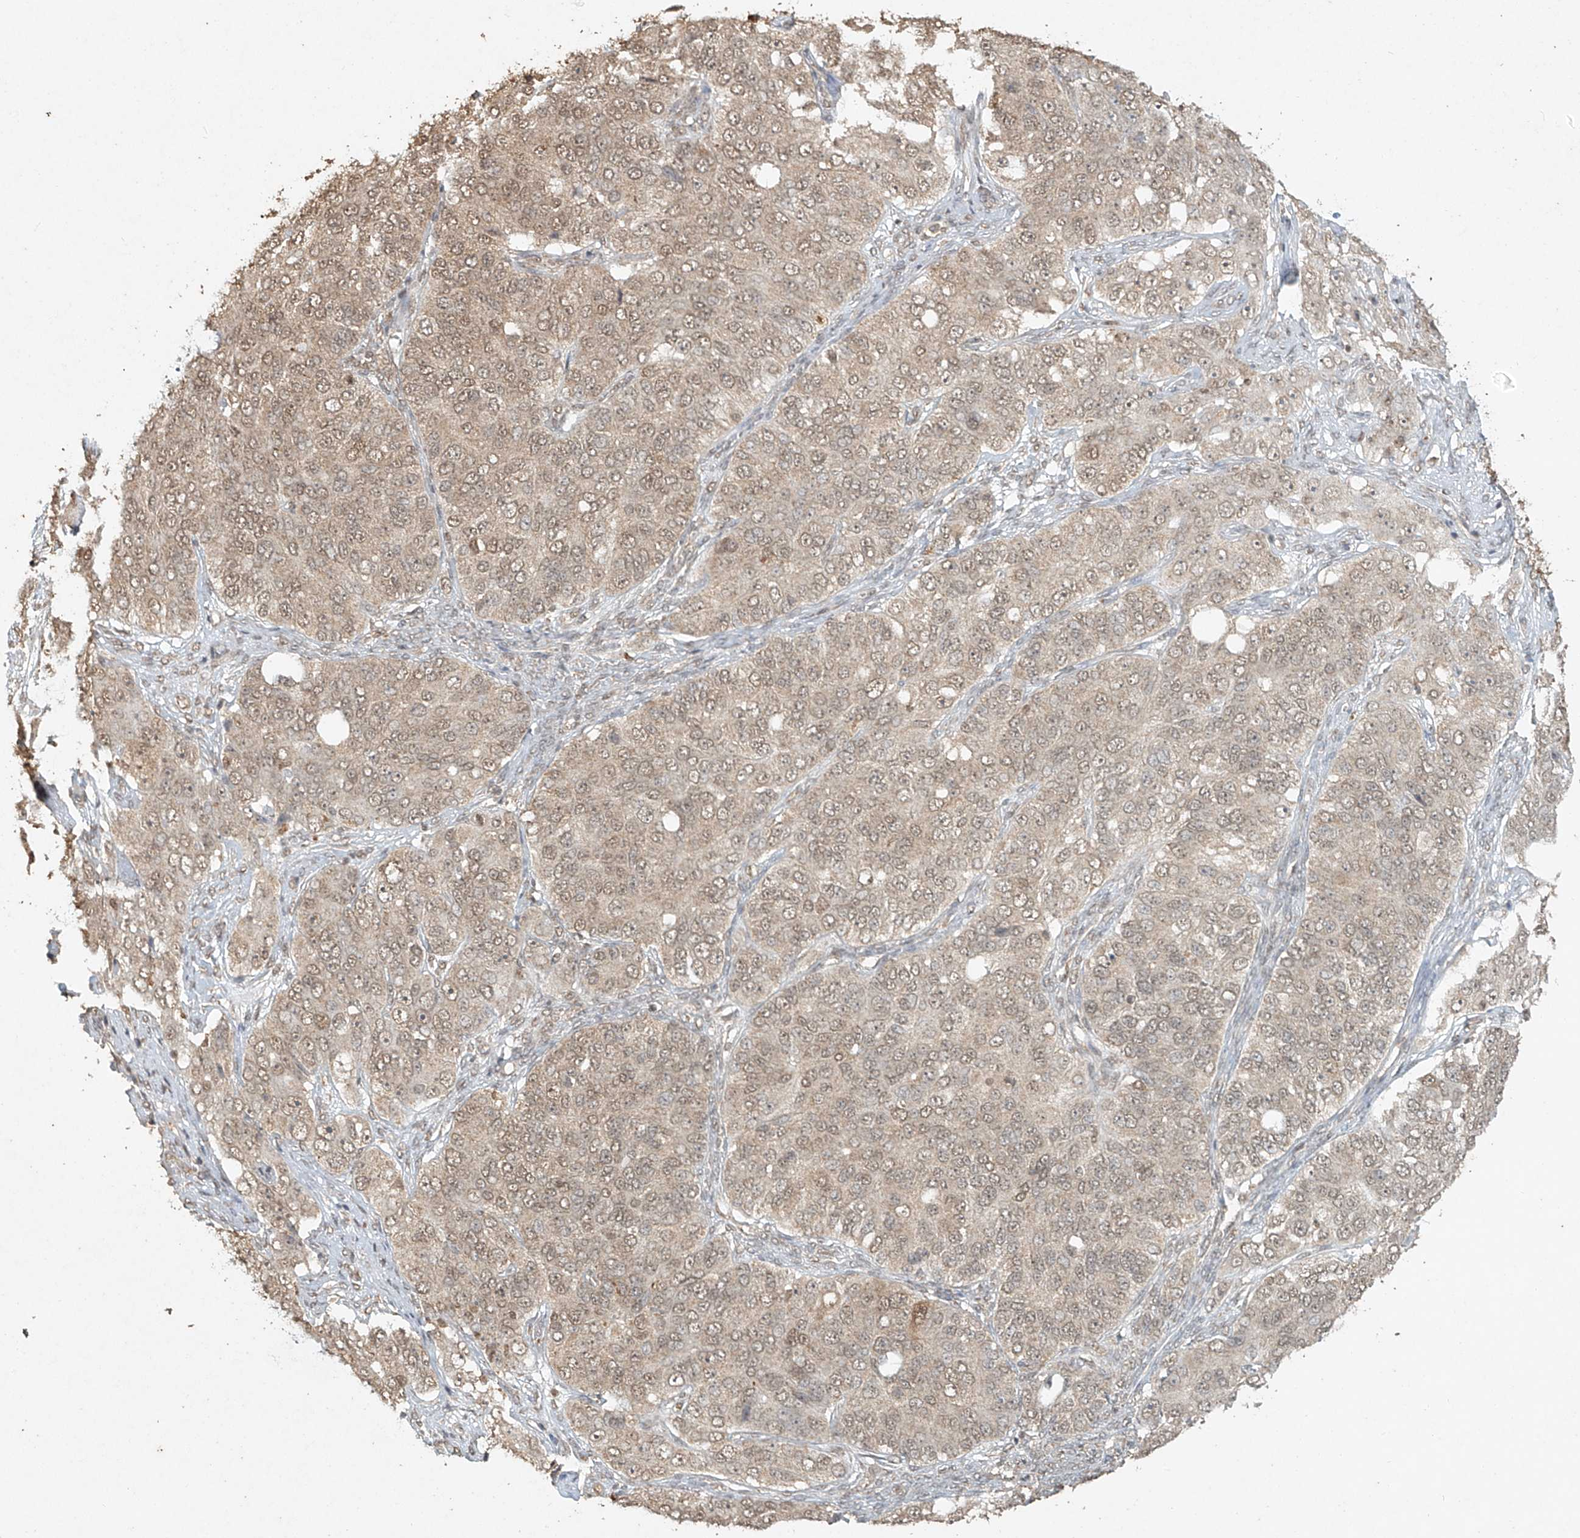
{"staining": {"intensity": "weak", "quantity": ">75%", "location": "cytoplasmic/membranous,nuclear"}, "tissue": "ovarian cancer", "cell_type": "Tumor cells", "image_type": "cancer", "snomed": [{"axis": "morphology", "description": "Carcinoma, endometroid"}, {"axis": "topography", "description": "Ovary"}], "caption": "Immunohistochemical staining of human endometroid carcinoma (ovarian) exhibits low levels of weak cytoplasmic/membranous and nuclear protein staining in approximately >75% of tumor cells.", "gene": "TIGAR", "patient": {"sex": "female", "age": 51}}